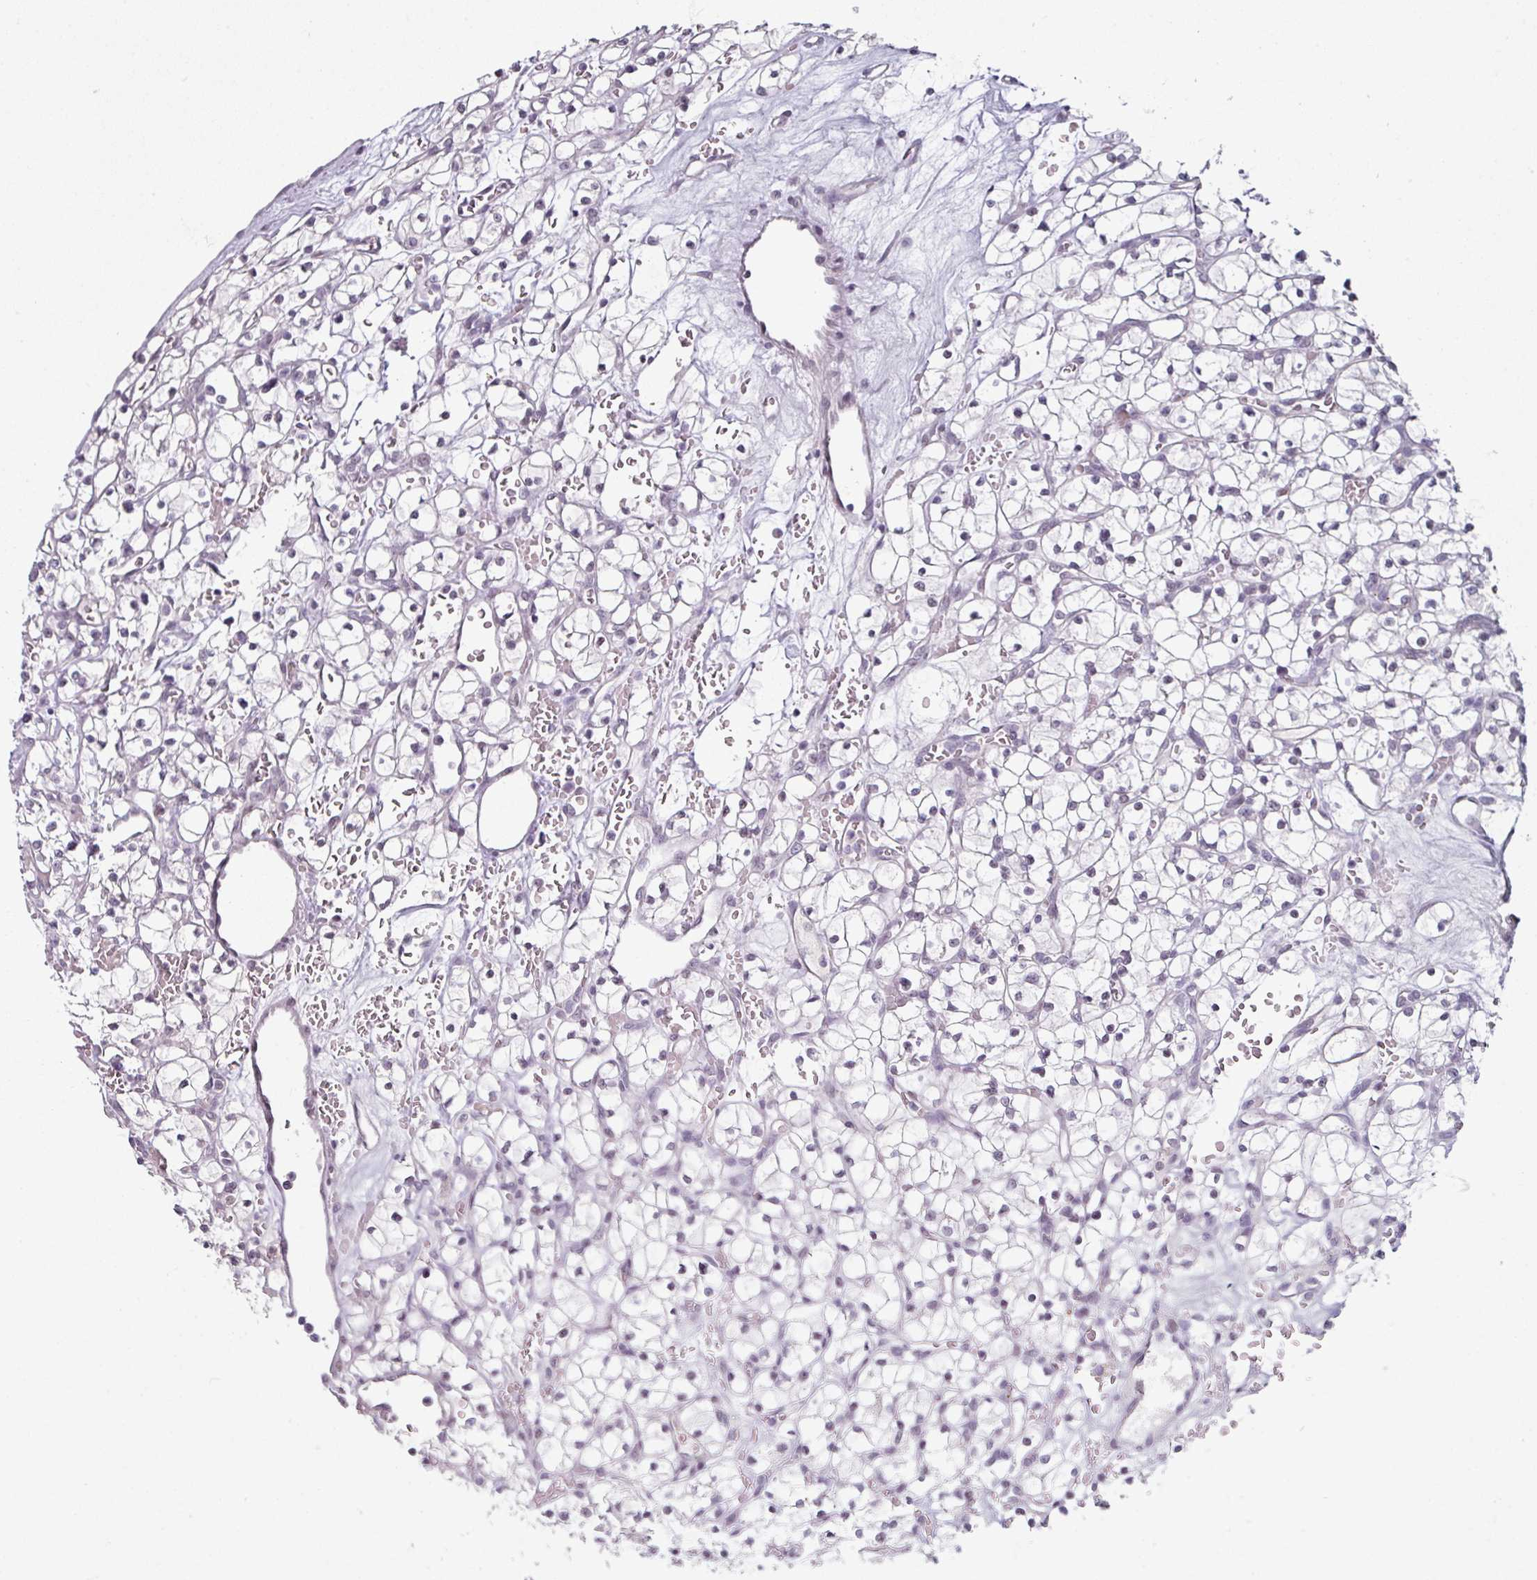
{"staining": {"intensity": "negative", "quantity": "none", "location": "none"}, "tissue": "renal cancer", "cell_type": "Tumor cells", "image_type": "cancer", "snomed": [{"axis": "morphology", "description": "Adenocarcinoma, NOS"}, {"axis": "topography", "description": "Kidney"}], "caption": "Immunohistochemistry (IHC) photomicrograph of neoplastic tissue: adenocarcinoma (renal) stained with DAB (3,3'-diaminobenzidine) shows no significant protein positivity in tumor cells.", "gene": "ELK1", "patient": {"sex": "female", "age": 64}}